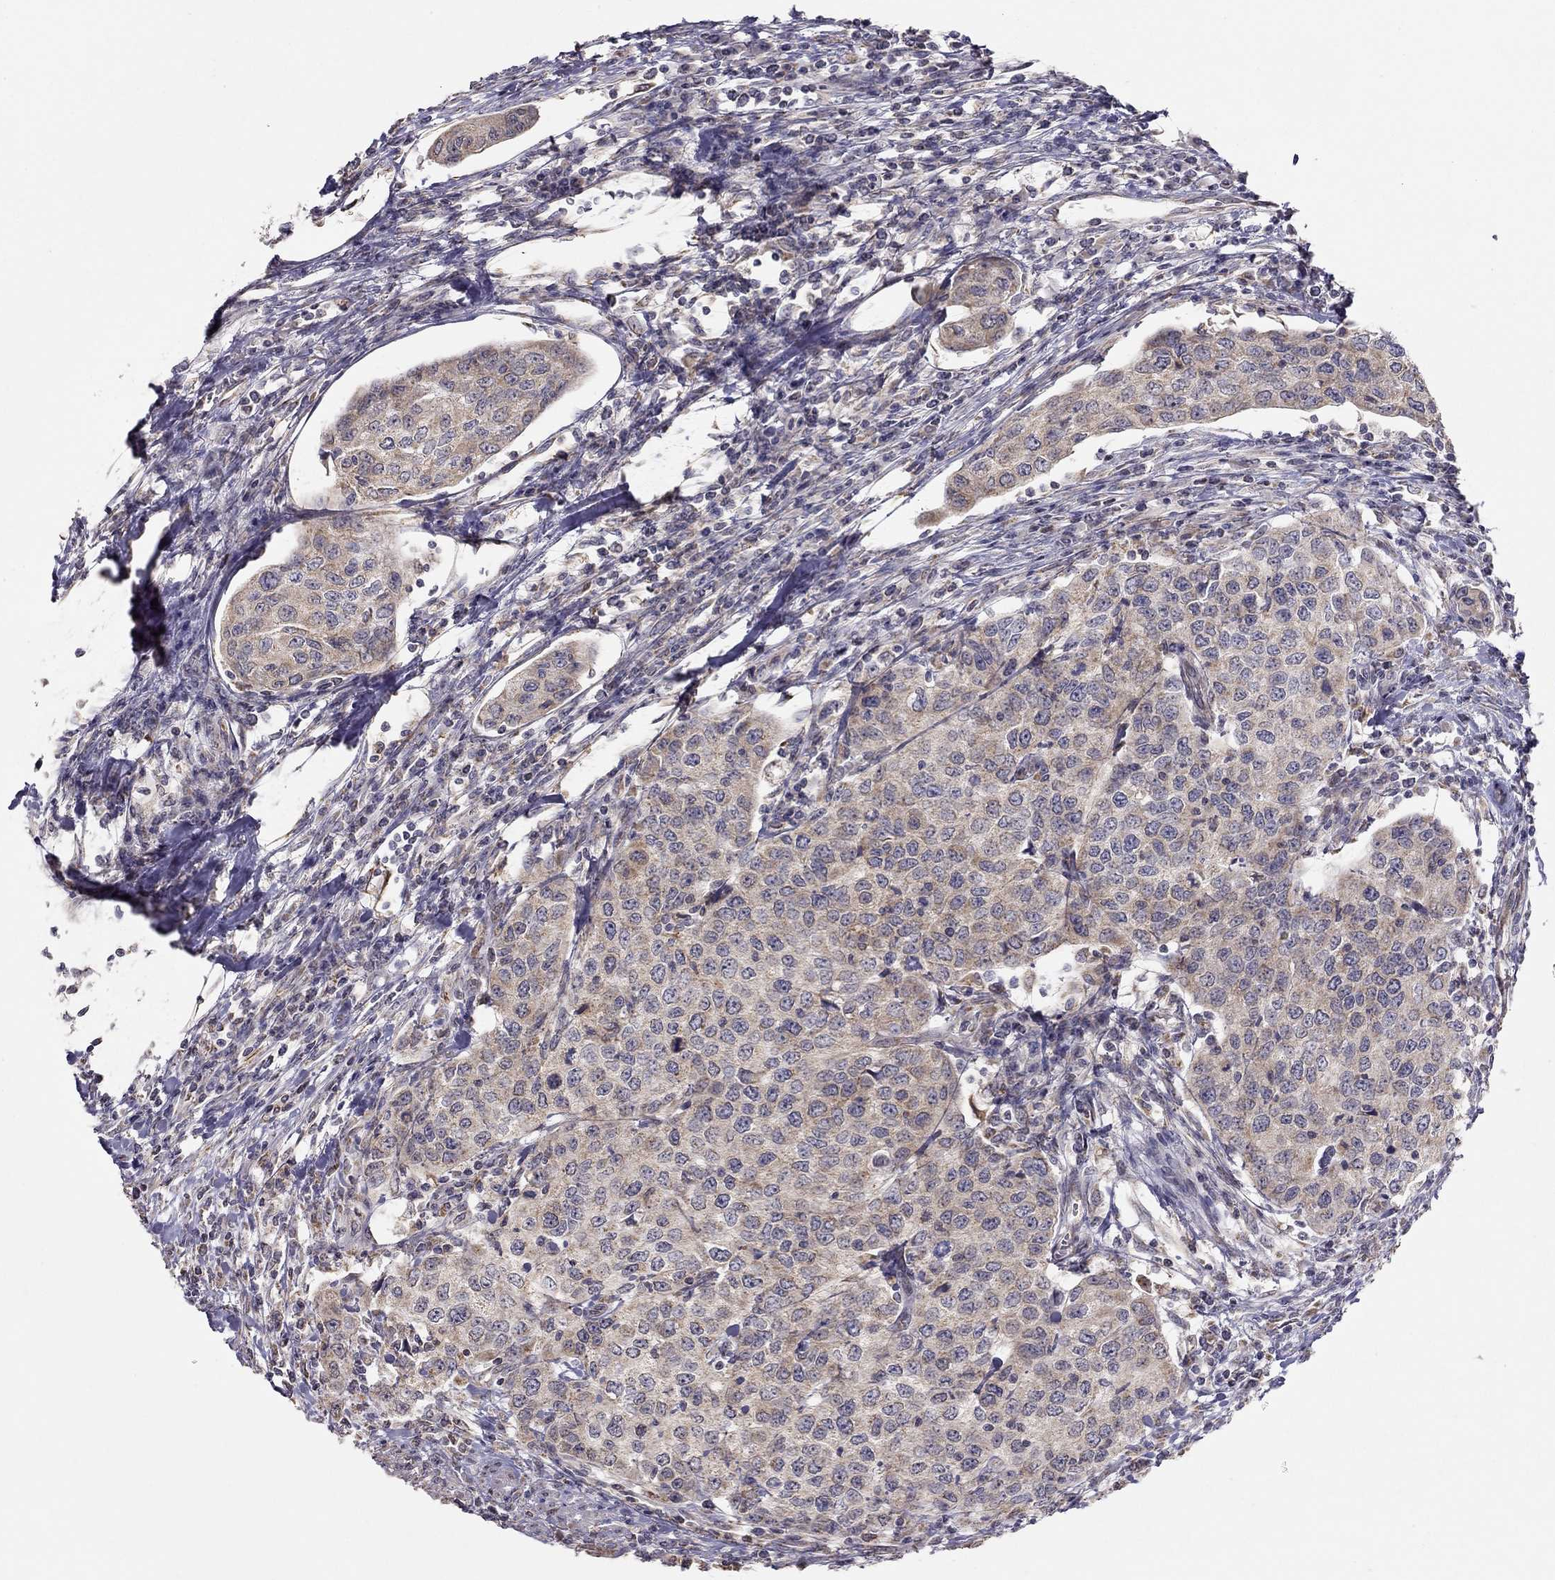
{"staining": {"intensity": "weak", "quantity": "25%-75%", "location": "cytoplasmic/membranous"}, "tissue": "urothelial cancer", "cell_type": "Tumor cells", "image_type": "cancer", "snomed": [{"axis": "morphology", "description": "Urothelial carcinoma, High grade"}, {"axis": "topography", "description": "Urinary bladder"}], "caption": "Tumor cells display low levels of weak cytoplasmic/membranous expression in approximately 25%-75% of cells in urothelial cancer. (DAB IHC with brightfield microscopy, high magnification).", "gene": "LRIT3", "patient": {"sex": "female", "age": 78}}